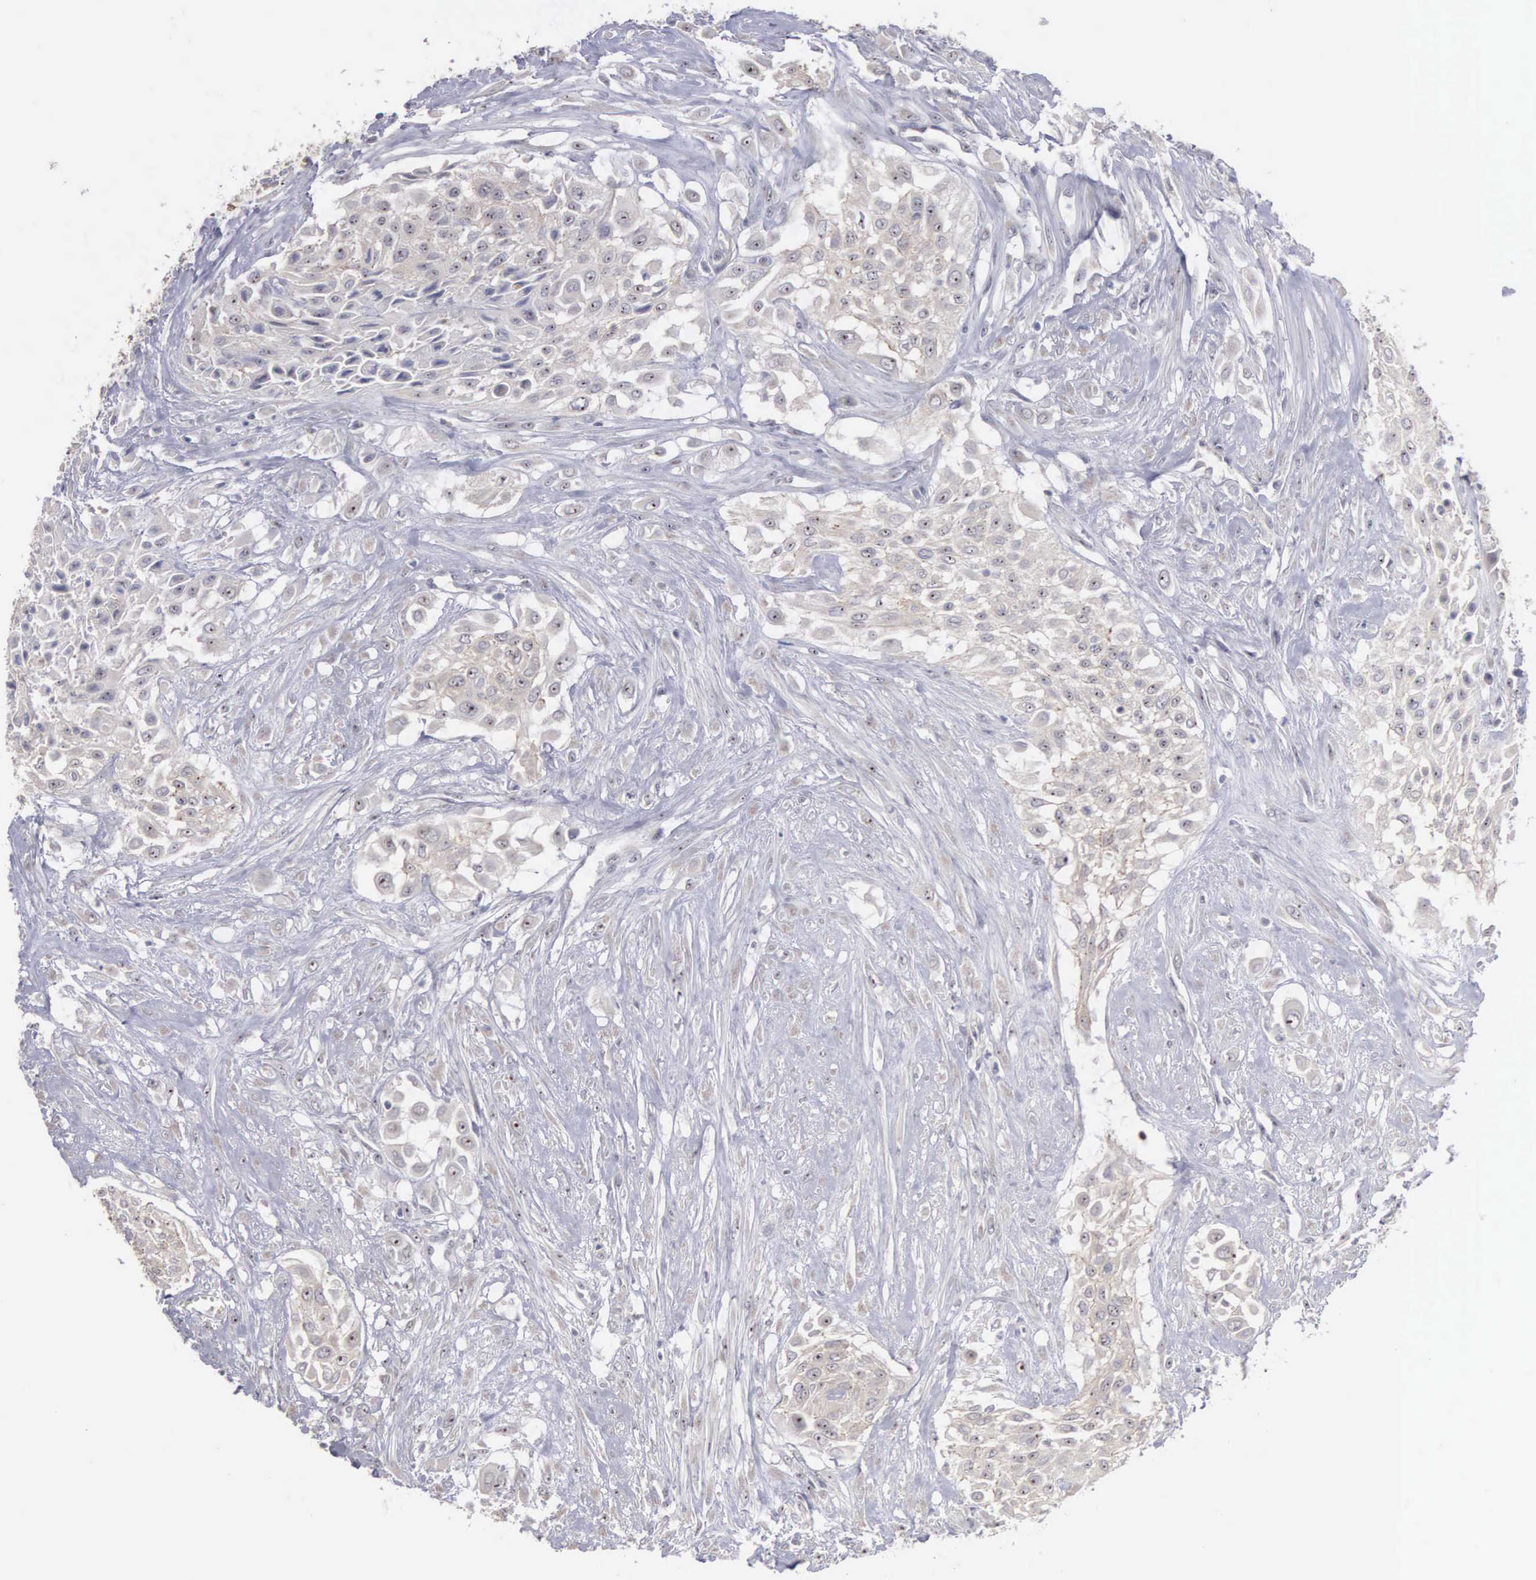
{"staining": {"intensity": "weak", "quantity": "25%-75%", "location": "cytoplasmic/membranous"}, "tissue": "urothelial cancer", "cell_type": "Tumor cells", "image_type": "cancer", "snomed": [{"axis": "morphology", "description": "Urothelial carcinoma, High grade"}, {"axis": "topography", "description": "Urinary bladder"}], "caption": "Urothelial carcinoma (high-grade) stained for a protein demonstrates weak cytoplasmic/membranous positivity in tumor cells. (IHC, brightfield microscopy, high magnification).", "gene": "AMN", "patient": {"sex": "male", "age": 57}}